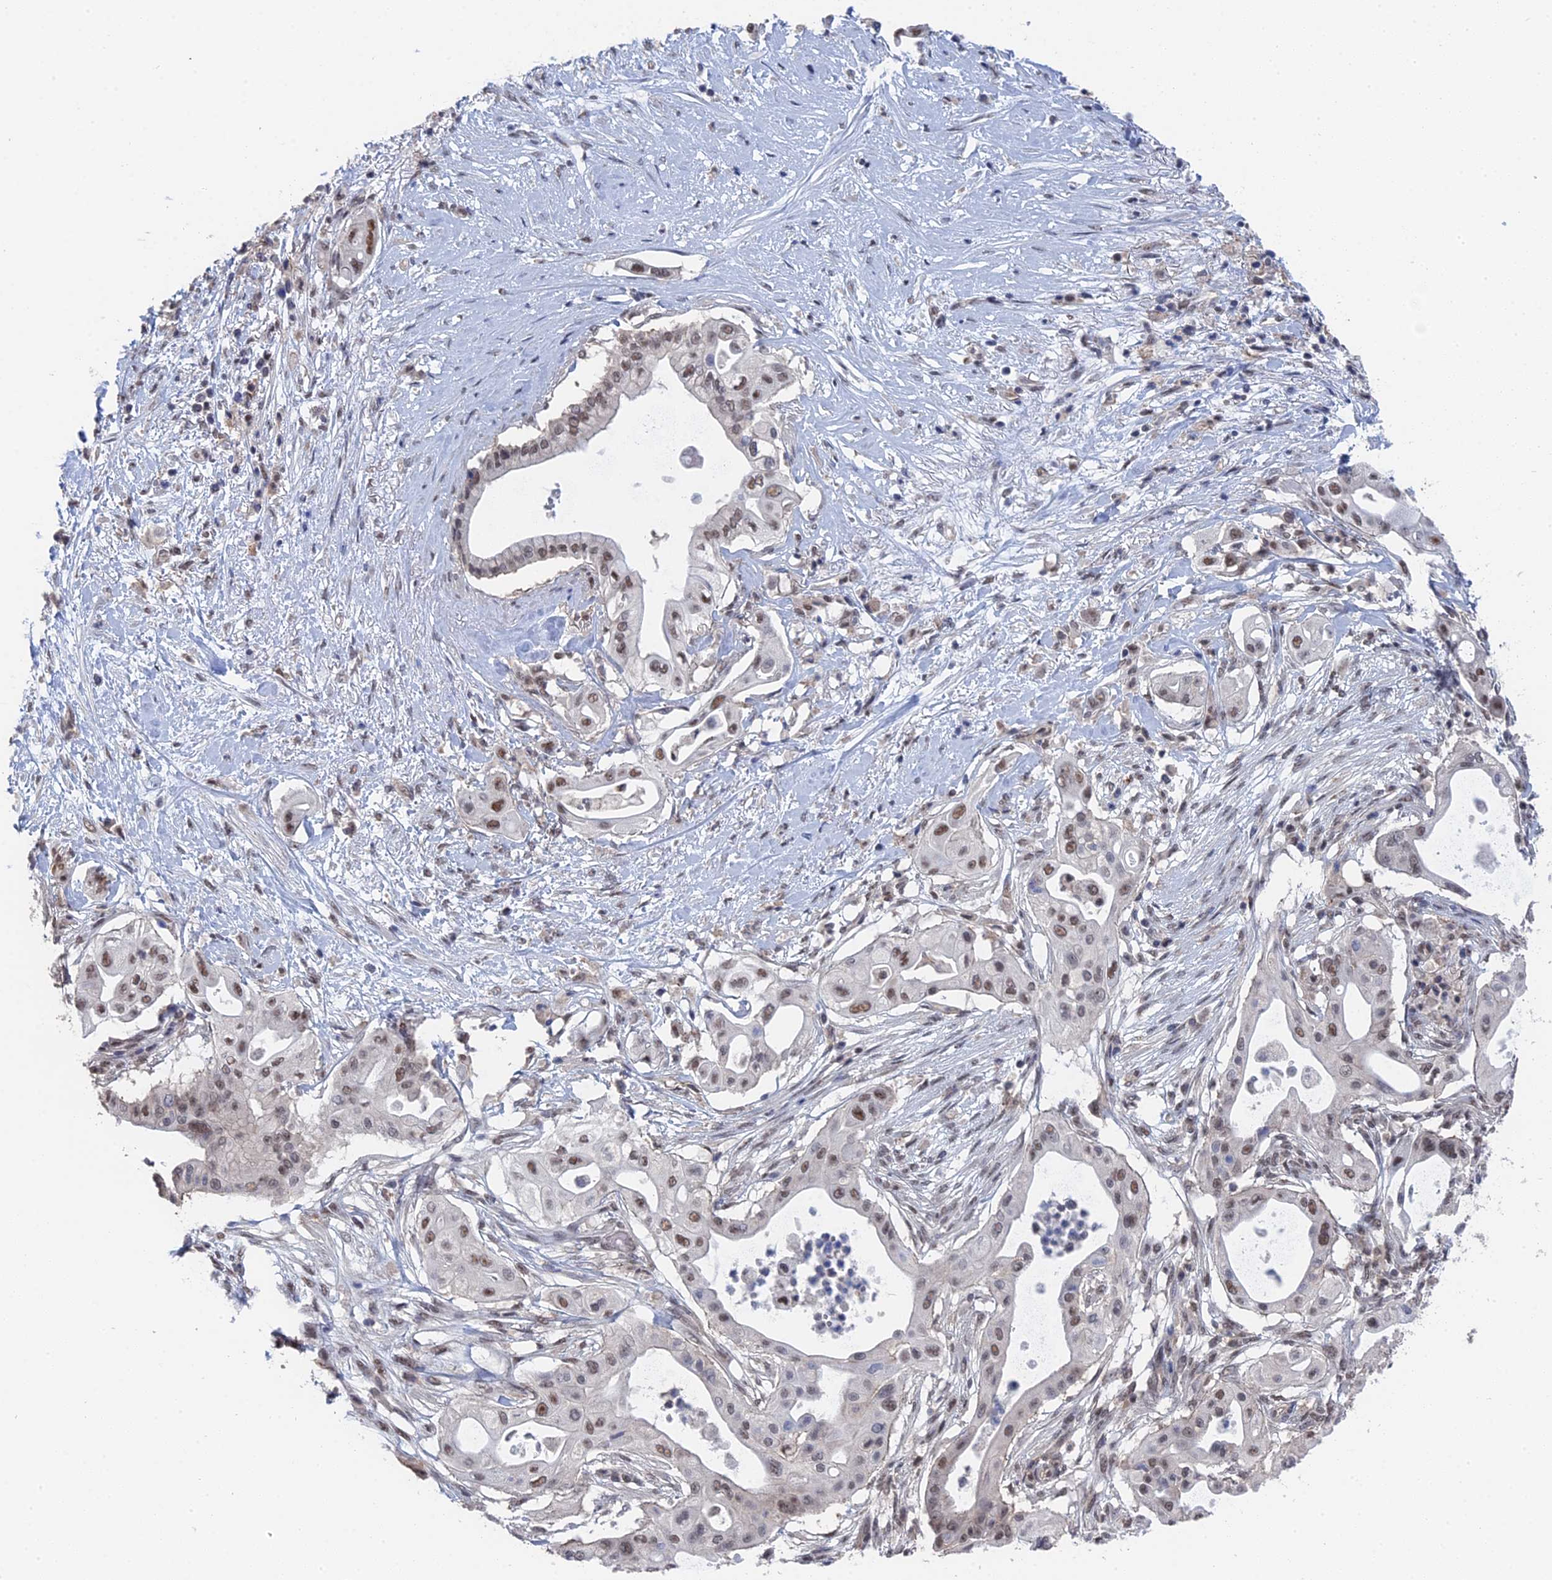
{"staining": {"intensity": "weak", "quantity": ">75%", "location": "nuclear"}, "tissue": "pancreatic cancer", "cell_type": "Tumor cells", "image_type": "cancer", "snomed": [{"axis": "morphology", "description": "Adenocarcinoma, NOS"}, {"axis": "topography", "description": "Pancreas"}], "caption": "Pancreatic cancer tissue exhibits weak nuclear expression in approximately >75% of tumor cells", "gene": "TSSC4", "patient": {"sex": "male", "age": 68}}